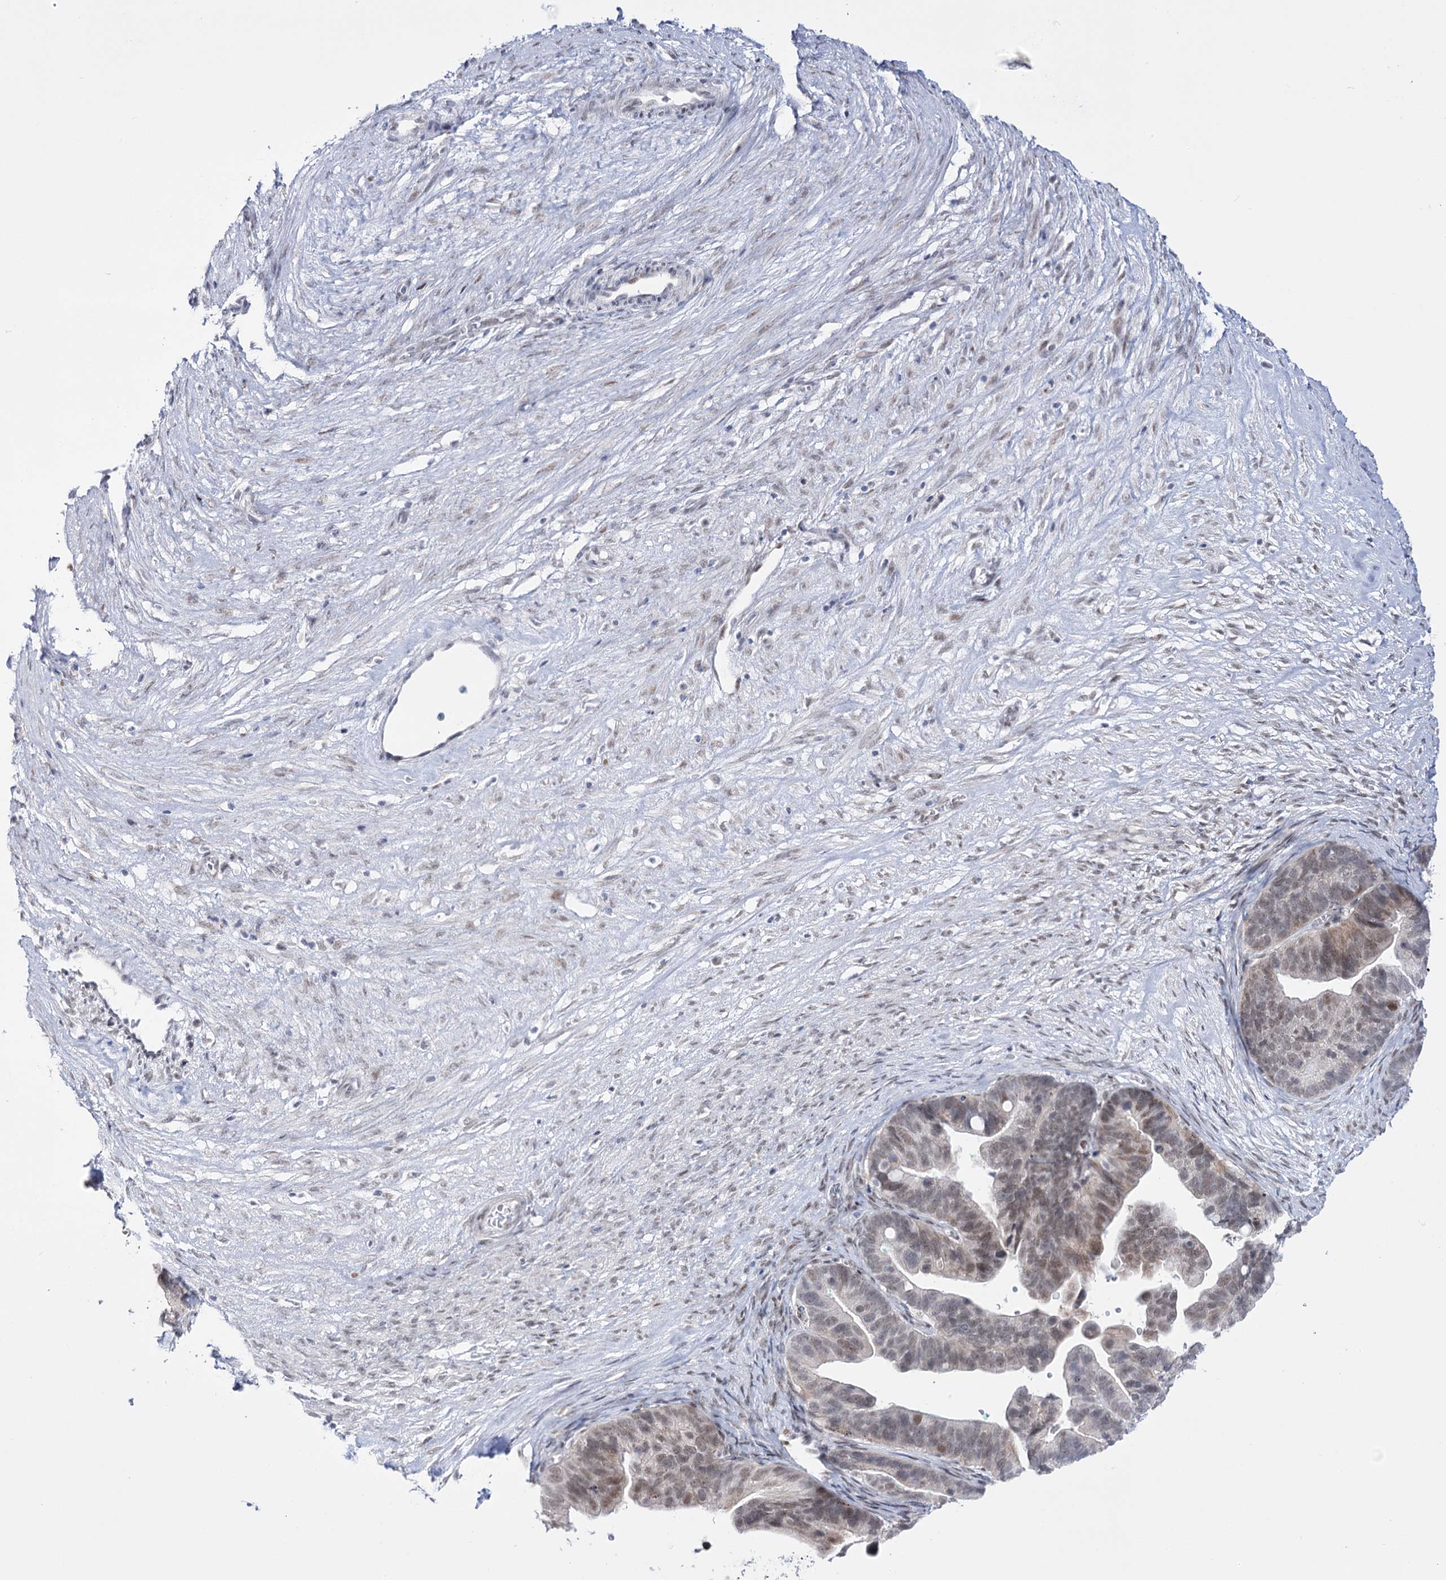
{"staining": {"intensity": "moderate", "quantity": "<25%", "location": "nuclear"}, "tissue": "ovarian cancer", "cell_type": "Tumor cells", "image_type": "cancer", "snomed": [{"axis": "morphology", "description": "Cystadenocarcinoma, serous, NOS"}, {"axis": "topography", "description": "Ovary"}], "caption": "Protein expression analysis of serous cystadenocarcinoma (ovarian) shows moderate nuclear staining in approximately <25% of tumor cells.", "gene": "RBM15B", "patient": {"sex": "female", "age": 56}}